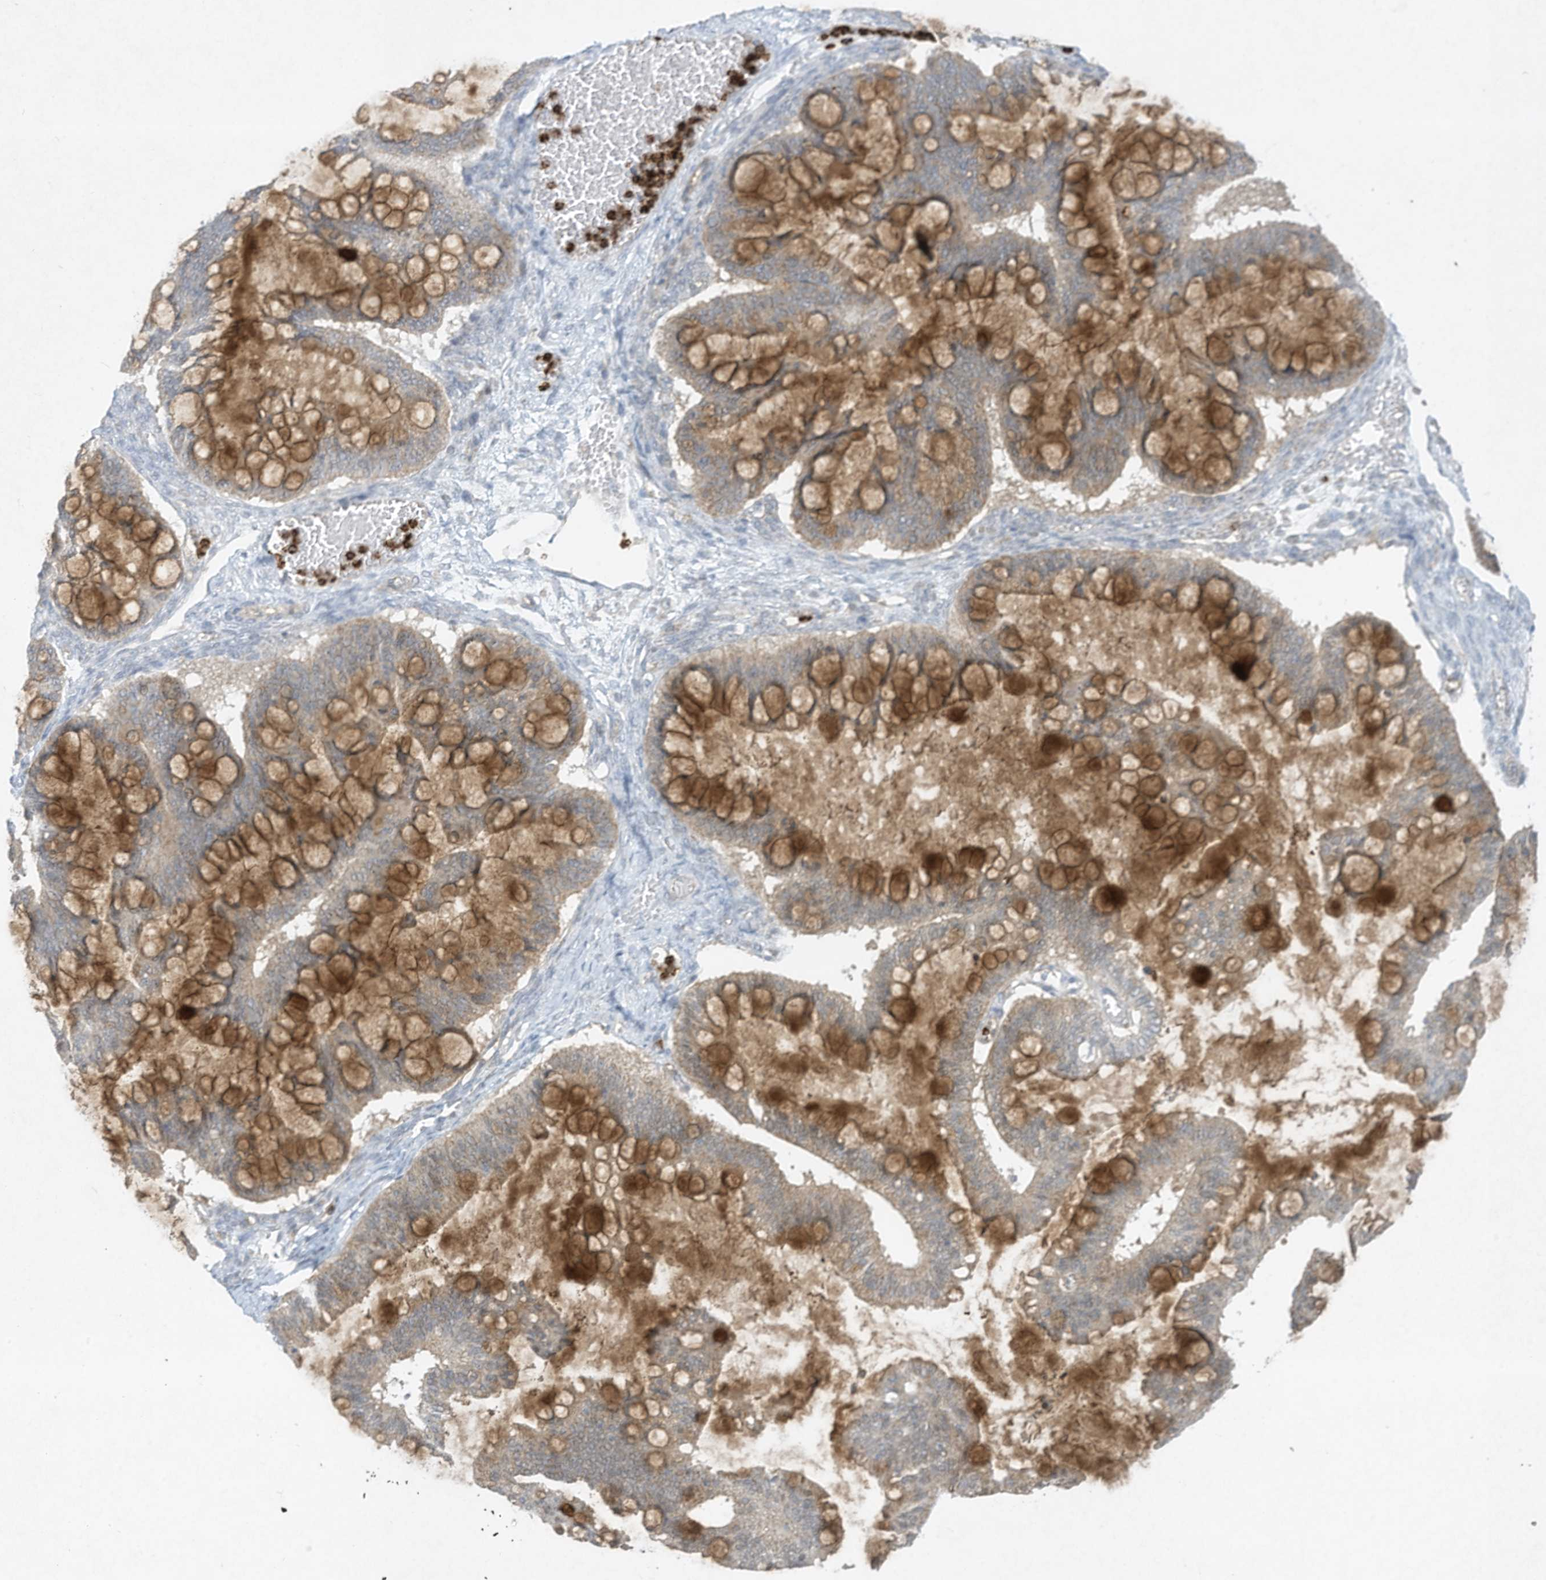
{"staining": {"intensity": "moderate", "quantity": "25%-75%", "location": "cytoplasmic/membranous"}, "tissue": "ovarian cancer", "cell_type": "Tumor cells", "image_type": "cancer", "snomed": [{"axis": "morphology", "description": "Cystadenocarcinoma, mucinous, NOS"}, {"axis": "topography", "description": "Ovary"}], "caption": "A high-resolution image shows IHC staining of mucinous cystadenocarcinoma (ovarian), which shows moderate cytoplasmic/membranous positivity in about 25%-75% of tumor cells. The protein of interest is stained brown, and the nuclei are stained in blue (DAB (3,3'-diaminobenzidine) IHC with brightfield microscopy, high magnification).", "gene": "CHRNA4", "patient": {"sex": "female", "age": 73}}